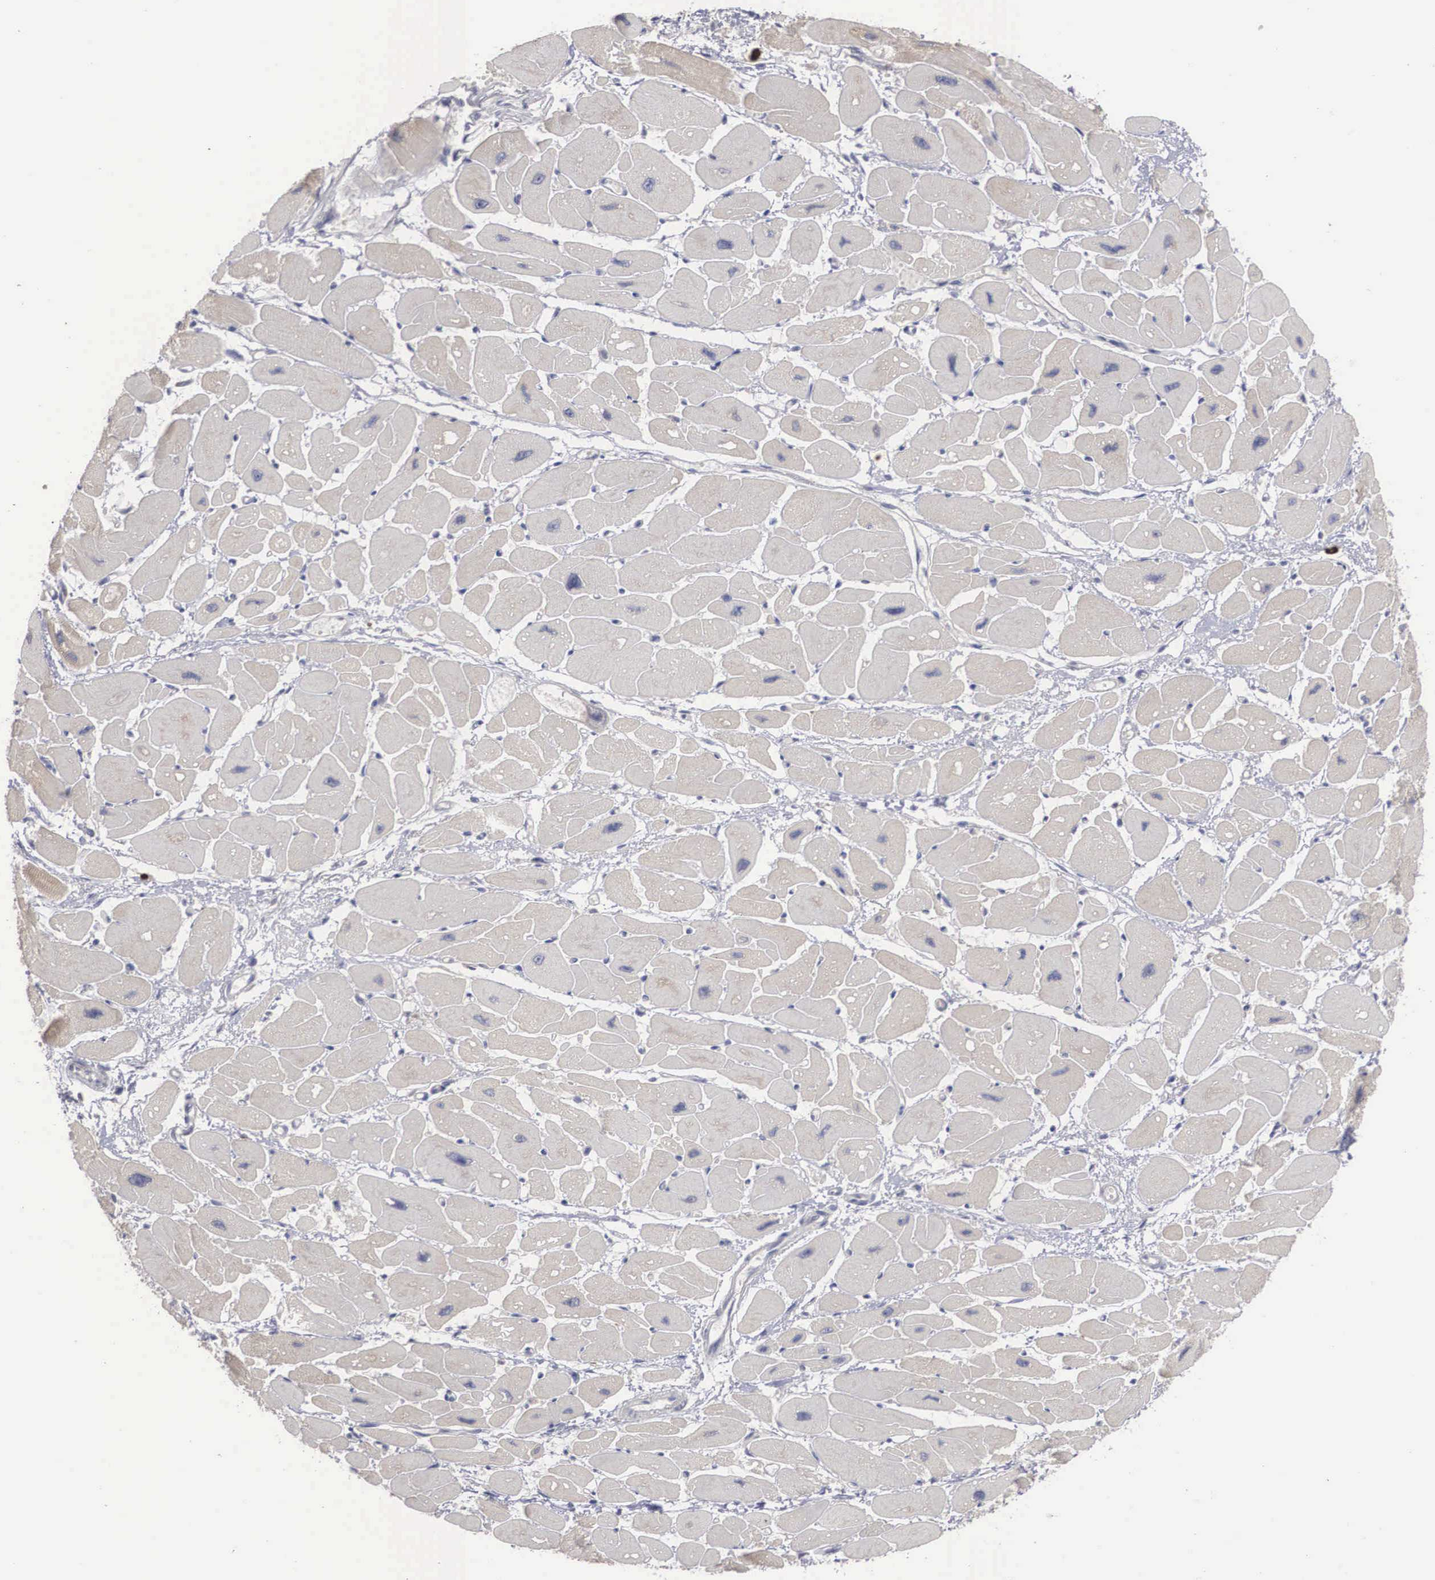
{"staining": {"intensity": "weak", "quantity": "<25%", "location": "cytoplasmic/membranous"}, "tissue": "heart muscle", "cell_type": "Cardiomyocytes", "image_type": "normal", "snomed": [{"axis": "morphology", "description": "Normal tissue, NOS"}, {"axis": "topography", "description": "Heart"}], "caption": "This is a micrograph of immunohistochemistry staining of benign heart muscle, which shows no expression in cardiomyocytes. (DAB IHC with hematoxylin counter stain).", "gene": "AMN", "patient": {"sex": "female", "age": 54}}